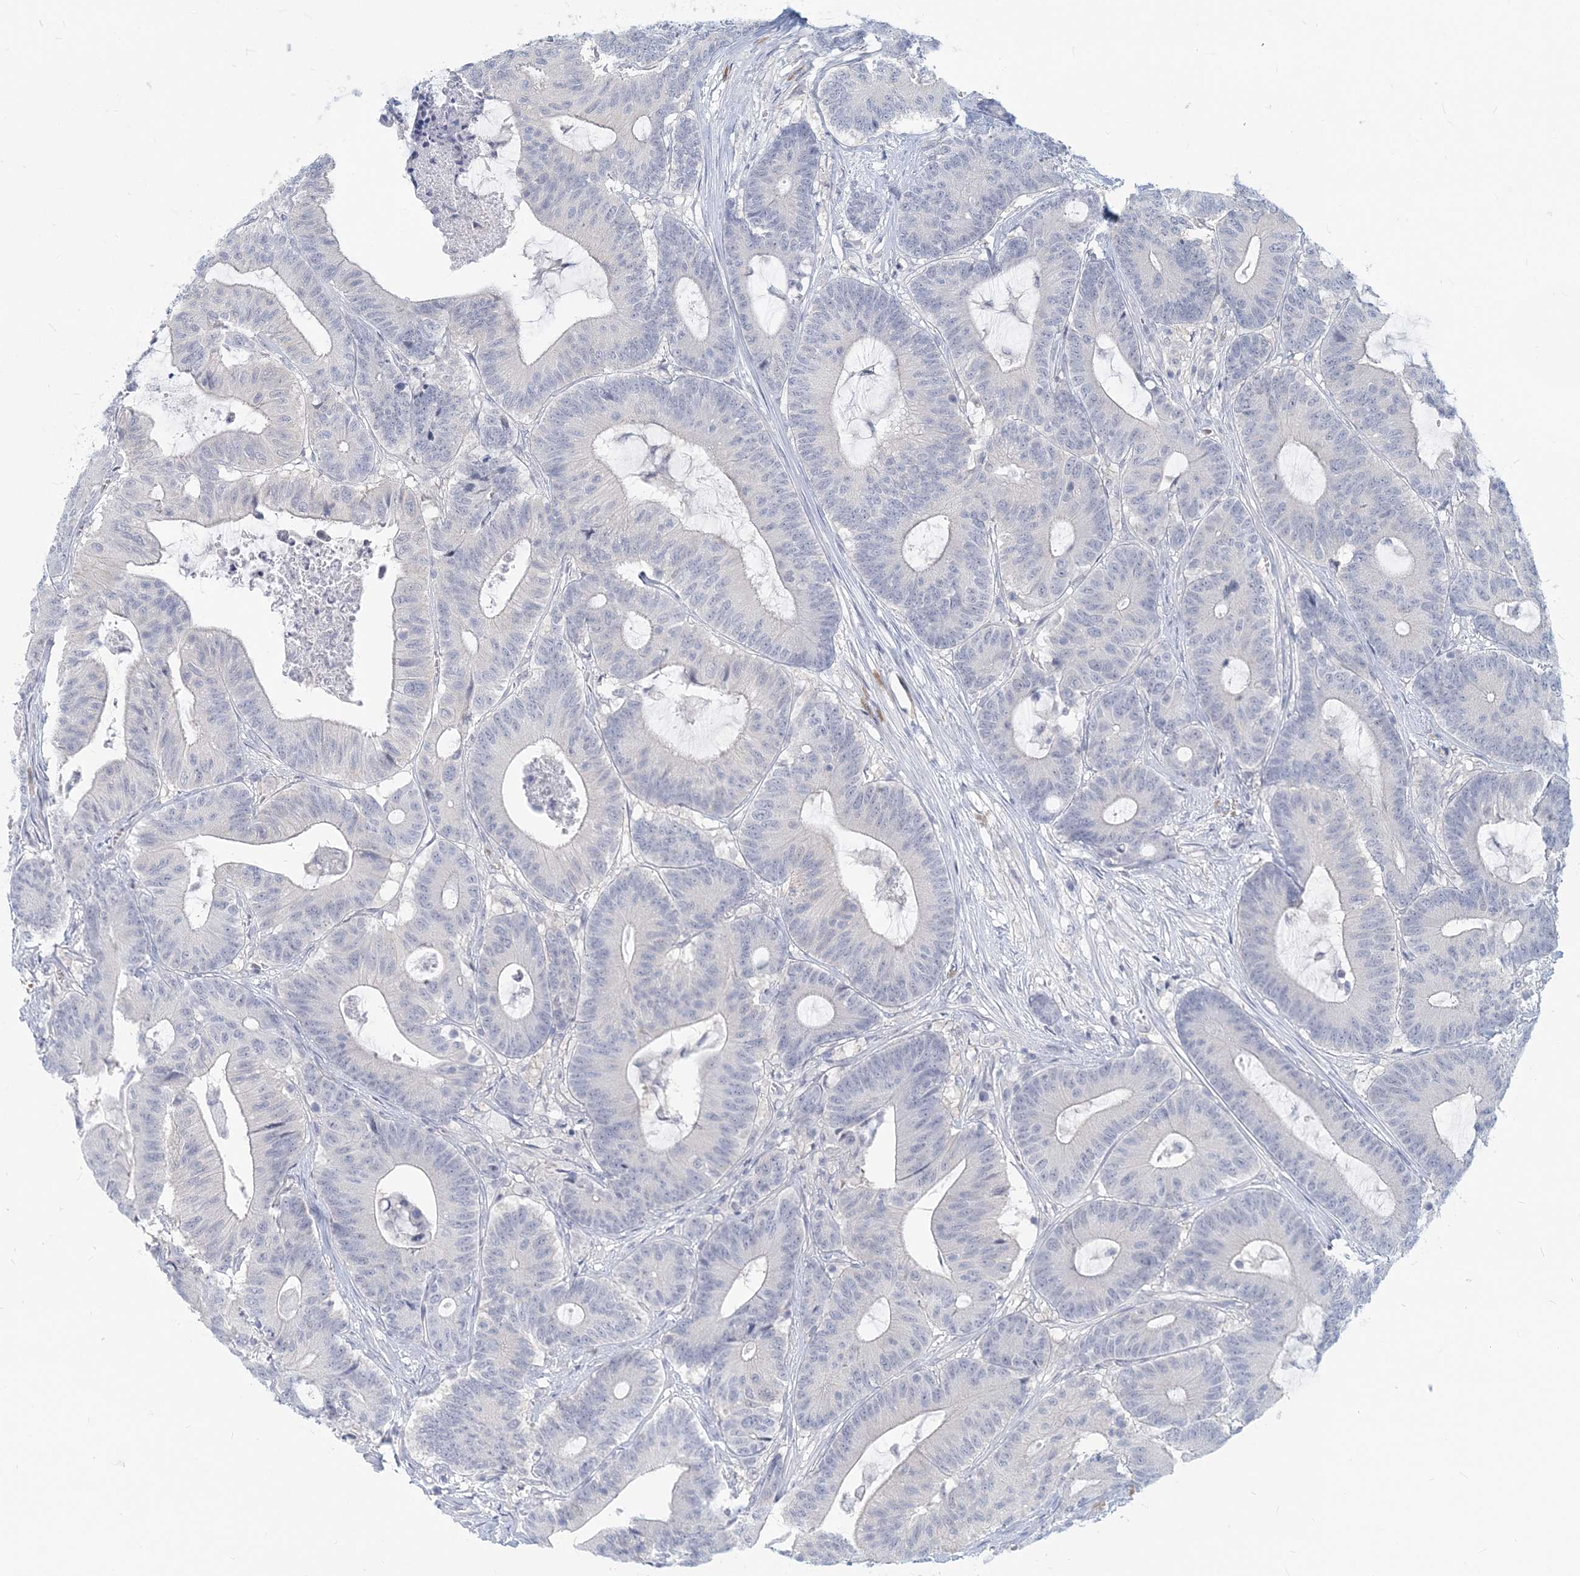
{"staining": {"intensity": "negative", "quantity": "none", "location": "none"}, "tissue": "colorectal cancer", "cell_type": "Tumor cells", "image_type": "cancer", "snomed": [{"axis": "morphology", "description": "Adenocarcinoma, NOS"}, {"axis": "topography", "description": "Colon"}], "caption": "Tumor cells are negative for protein expression in human colorectal adenocarcinoma.", "gene": "GMPPA", "patient": {"sex": "female", "age": 84}}